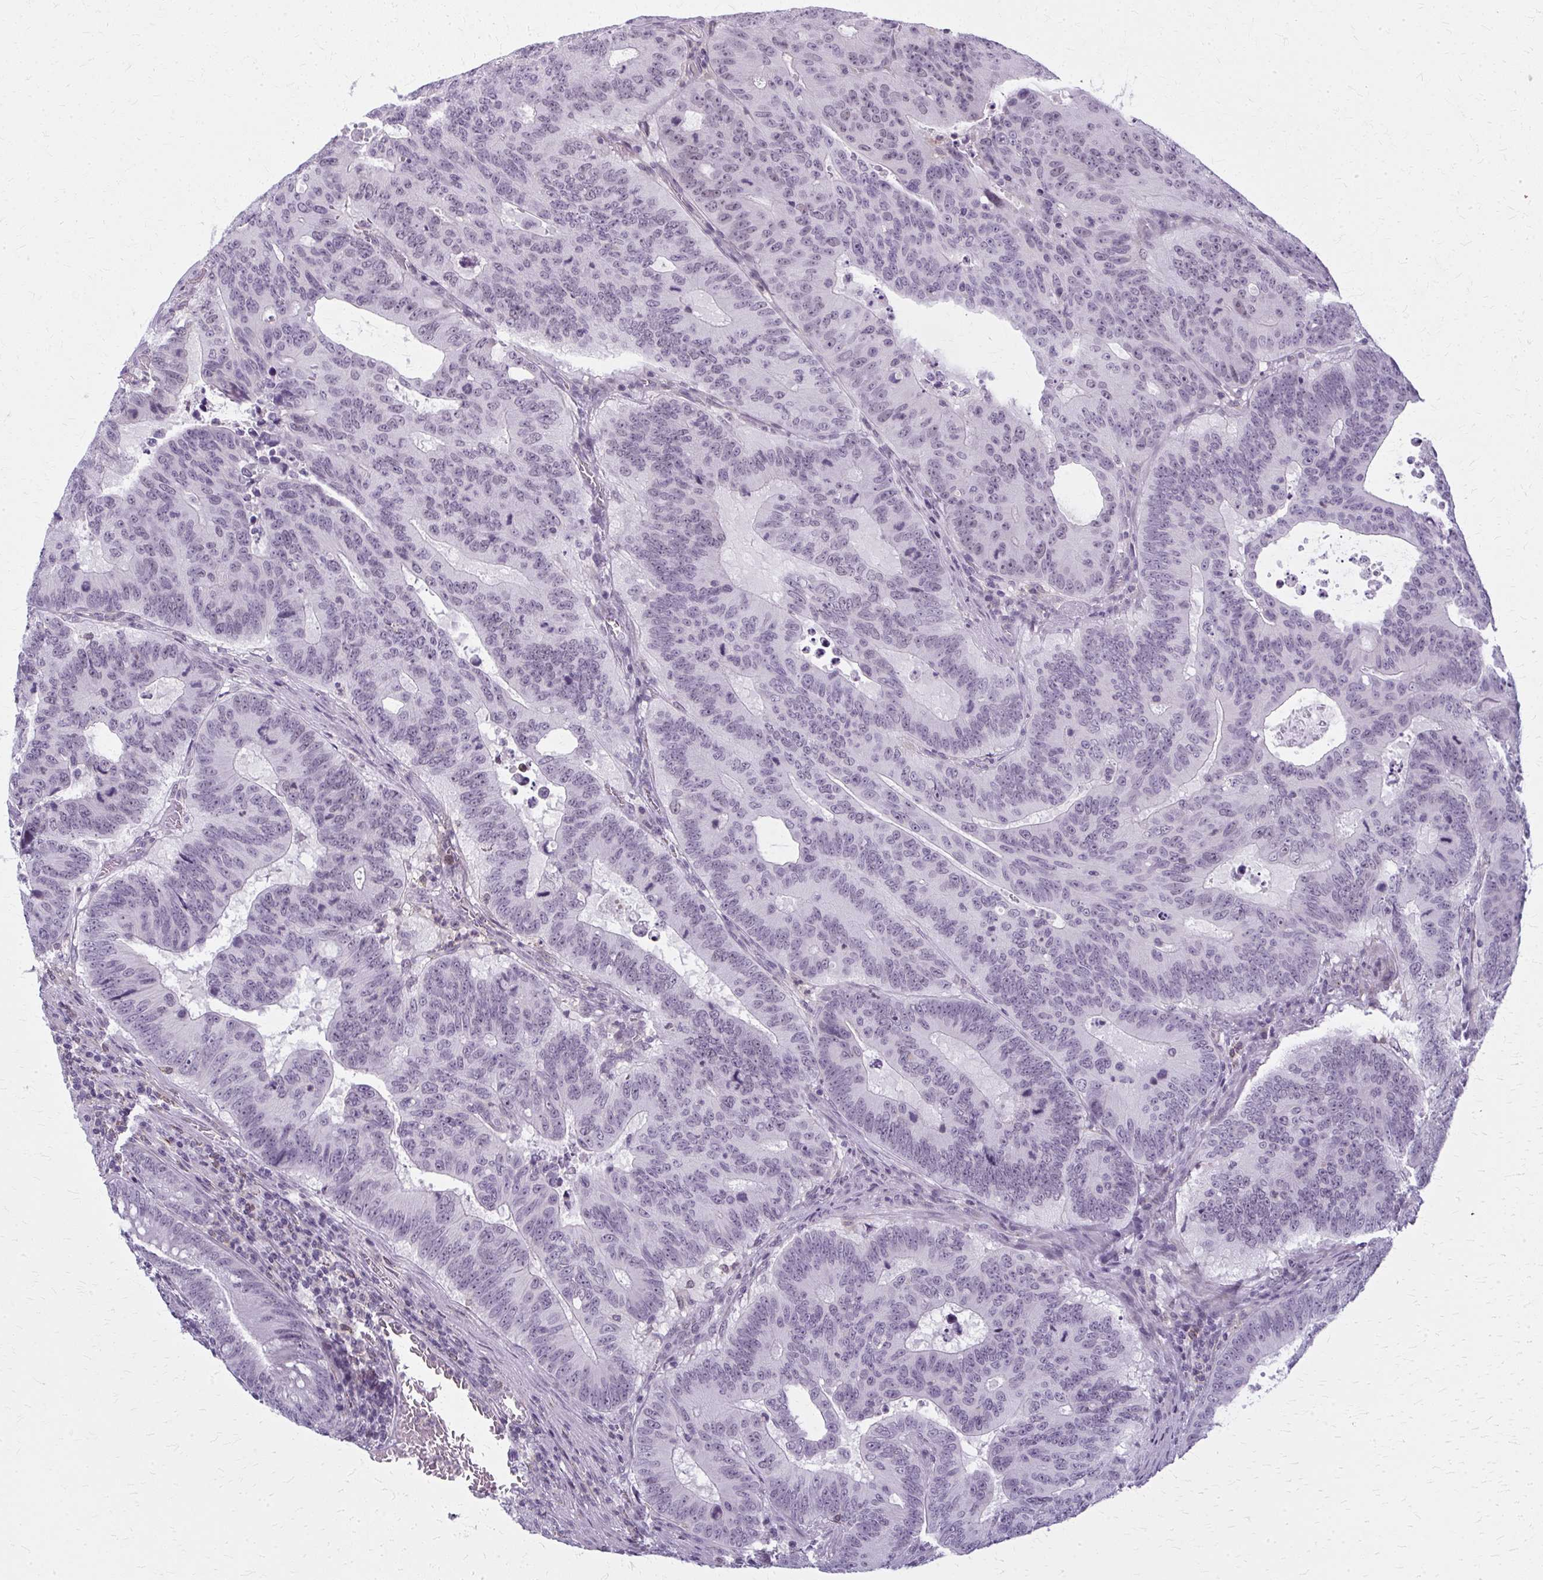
{"staining": {"intensity": "negative", "quantity": "none", "location": "none"}, "tissue": "colorectal cancer", "cell_type": "Tumor cells", "image_type": "cancer", "snomed": [{"axis": "morphology", "description": "Adenocarcinoma, NOS"}, {"axis": "topography", "description": "Colon"}], "caption": "Protein analysis of colorectal adenocarcinoma shows no significant expression in tumor cells.", "gene": "CASQ2", "patient": {"sex": "male", "age": 62}}